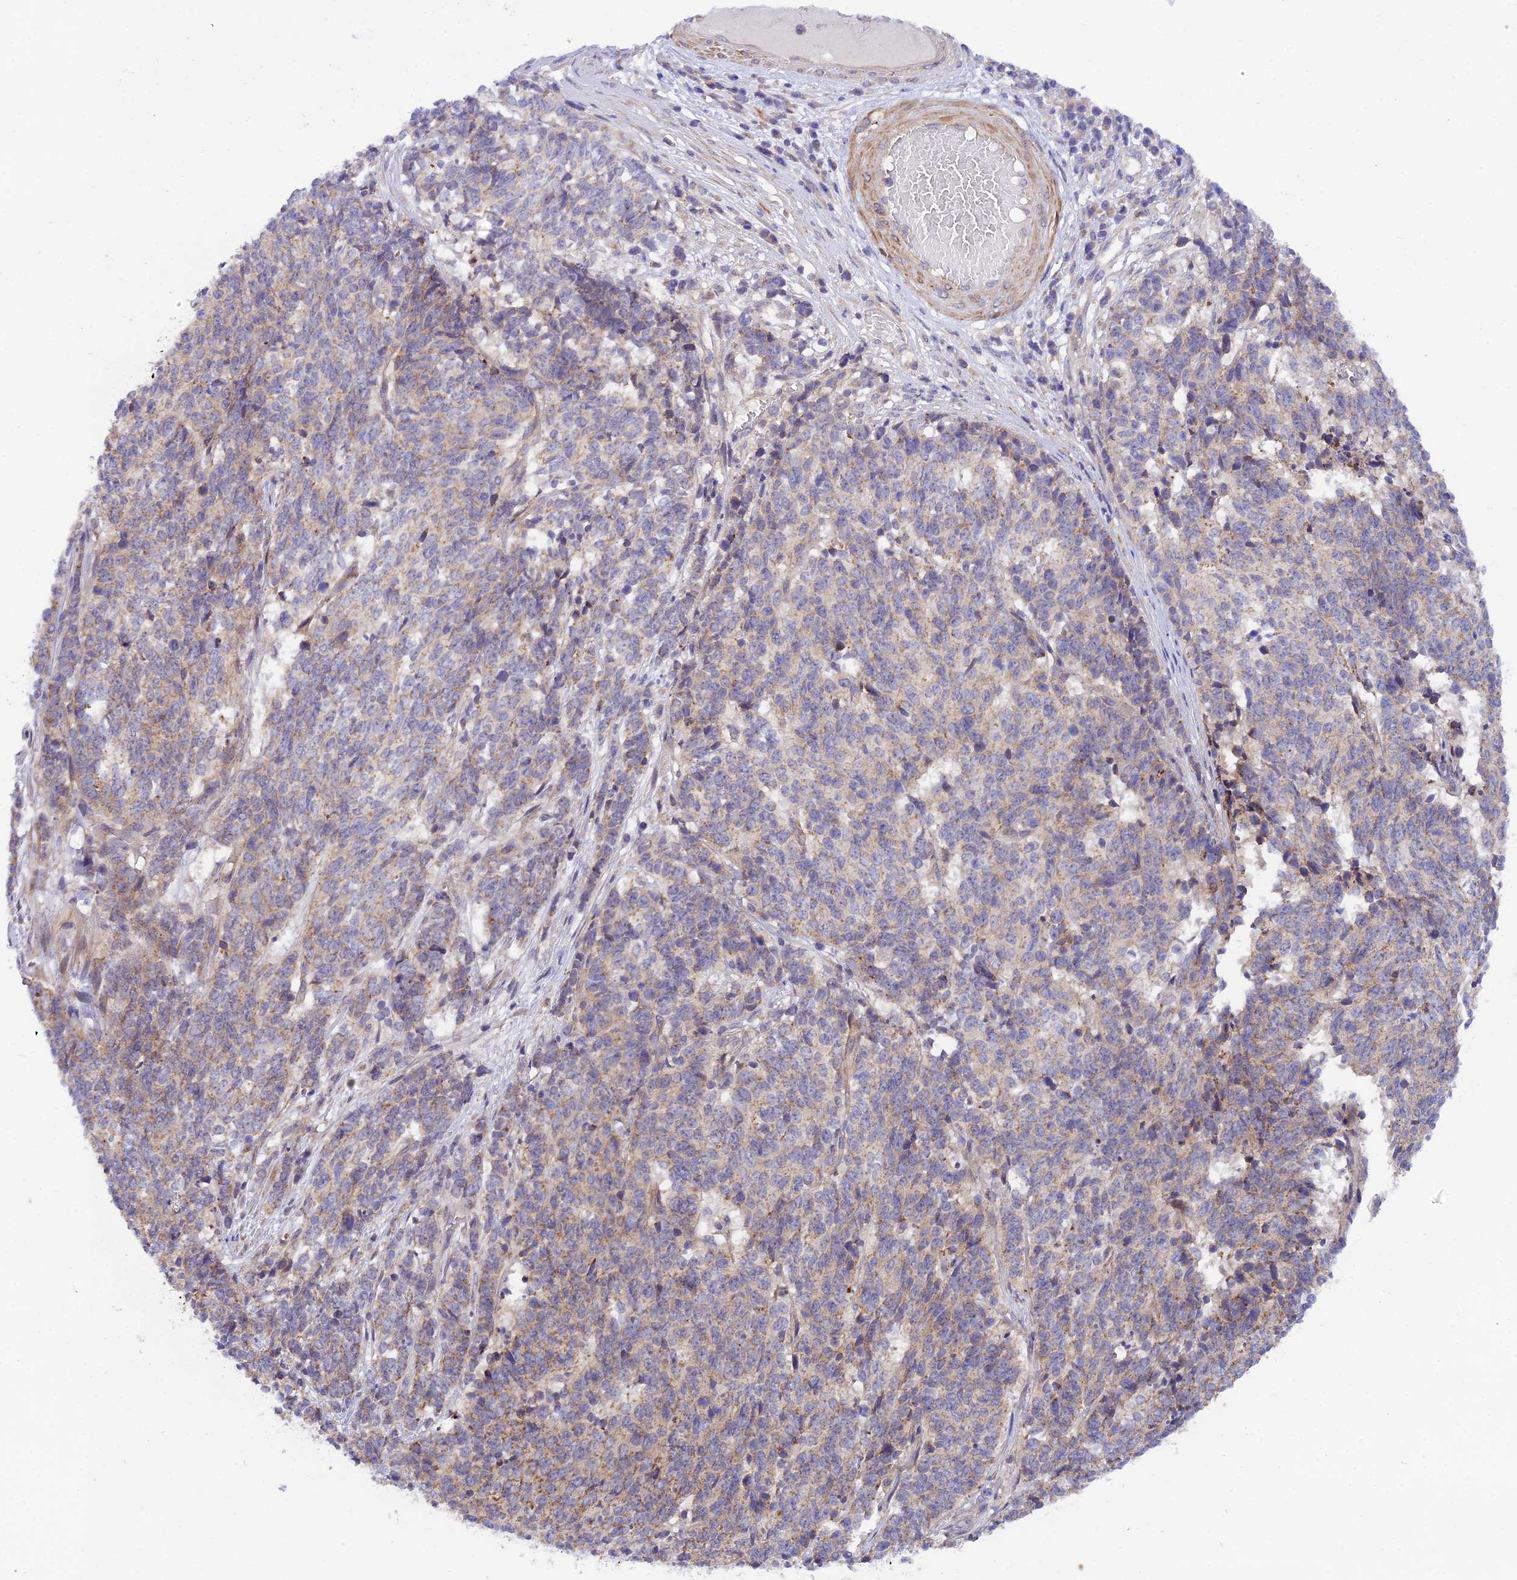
{"staining": {"intensity": "weak", "quantity": ">75%", "location": "cytoplasmic/membranous"}, "tissue": "cervical cancer", "cell_type": "Tumor cells", "image_type": "cancer", "snomed": [{"axis": "morphology", "description": "Squamous cell carcinoma, NOS"}, {"axis": "topography", "description": "Cervix"}], "caption": "A high-resolution photomicrograph shows IHC staining of cervical cancer (squamous cell carcinoma), which reveals weak cytoplasmic/membranous expression in approximately >75% of tumor cells.", "gene": "TRIM43B", "patient": {"sex": "female", "age": 29}}